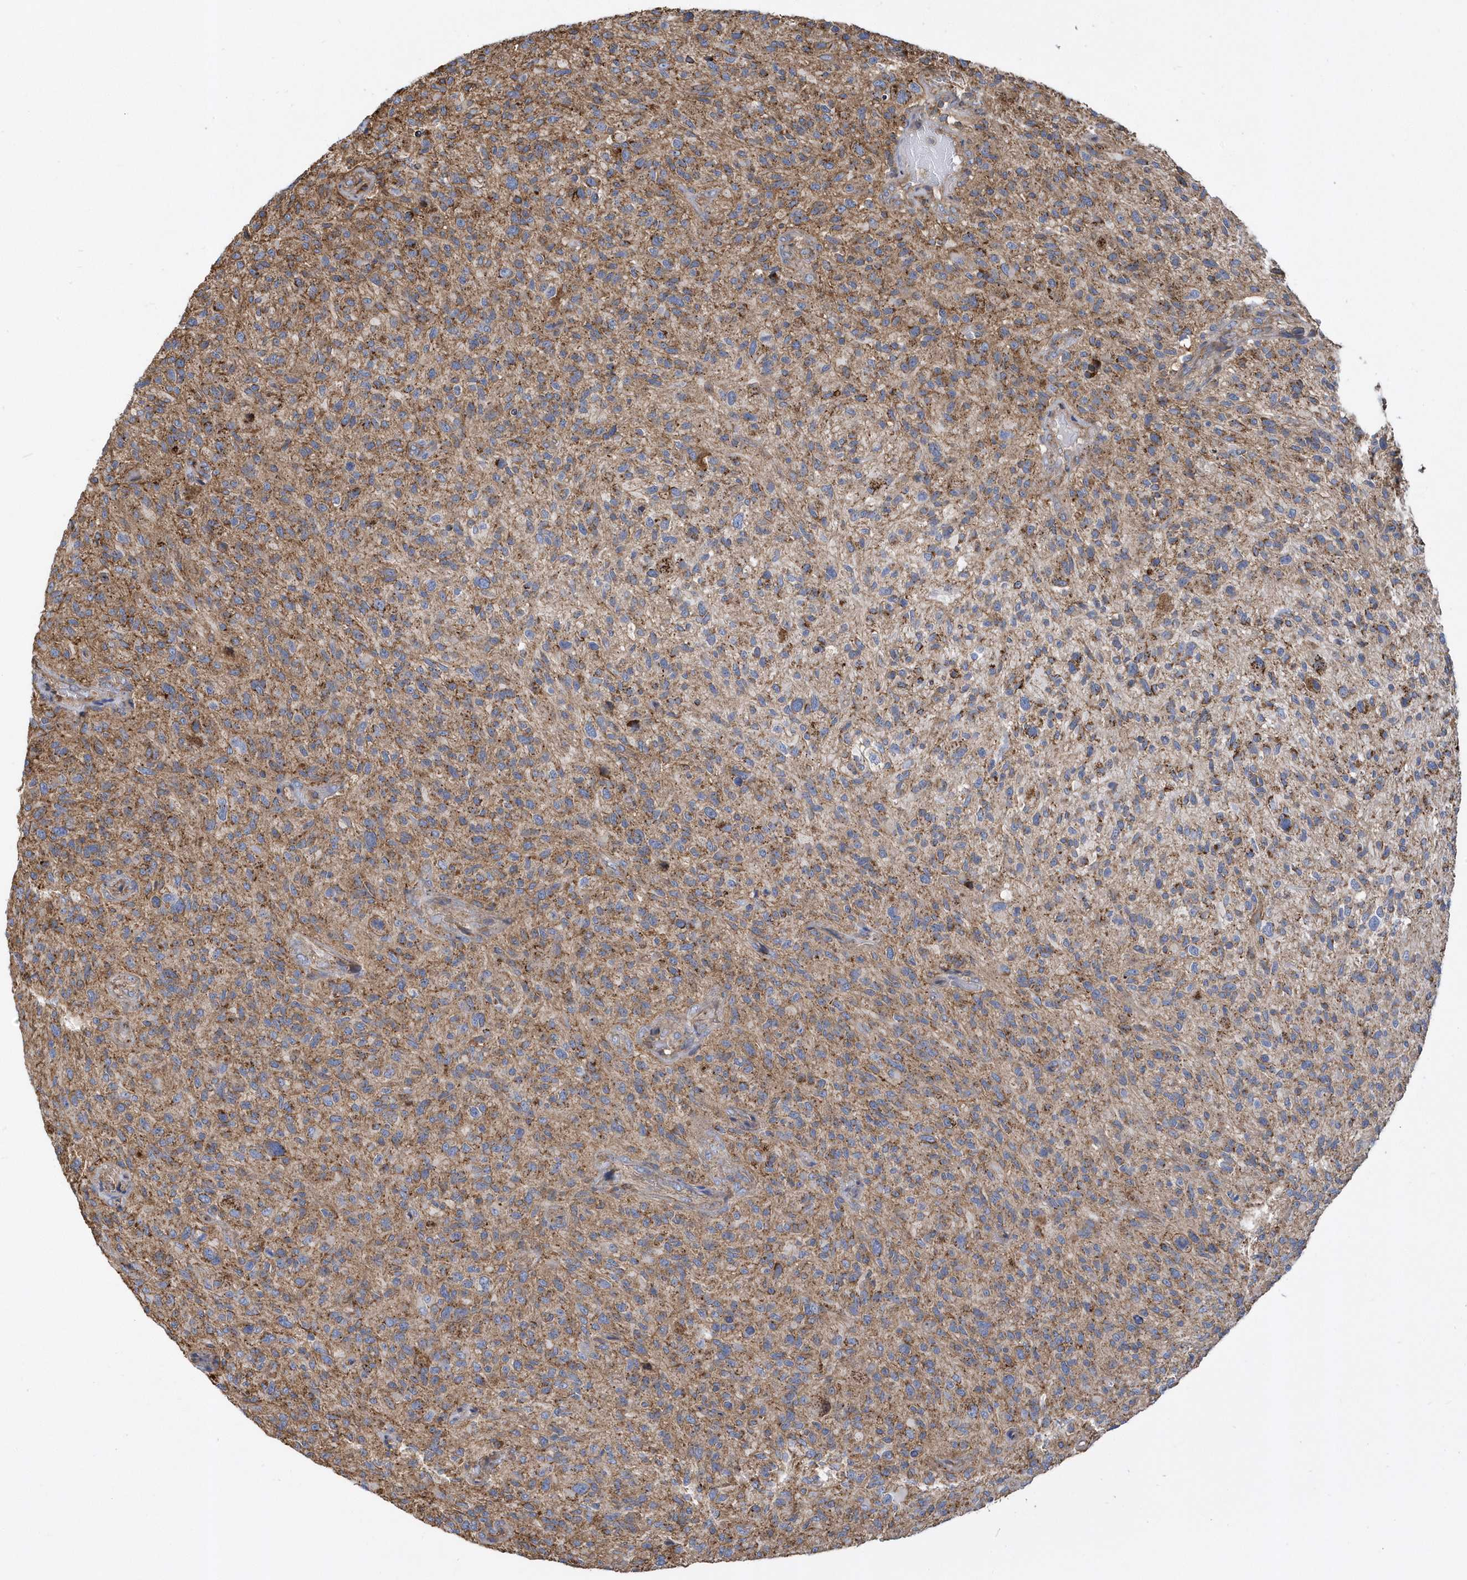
{"staining": {"intensity": "moderate", "quantity": "25%-75%", "location": "cytoplasmic/membranous"}, "tissue": "glioma", "cell_type": "Tumor cells", "image_type": "cancer", "snomed": [{"axis": "morphology", "description": "Glioma, malignant, High grade"}, {"axis": "topography", "description": "Brain"}], "caption": "The immunohistochemical stain labels moderate cytoplasmic/membranous positivity in tumor cells of glioma tissue.", "gene": "TRAIP", "patient": {"sex": "male", "age": 47}}